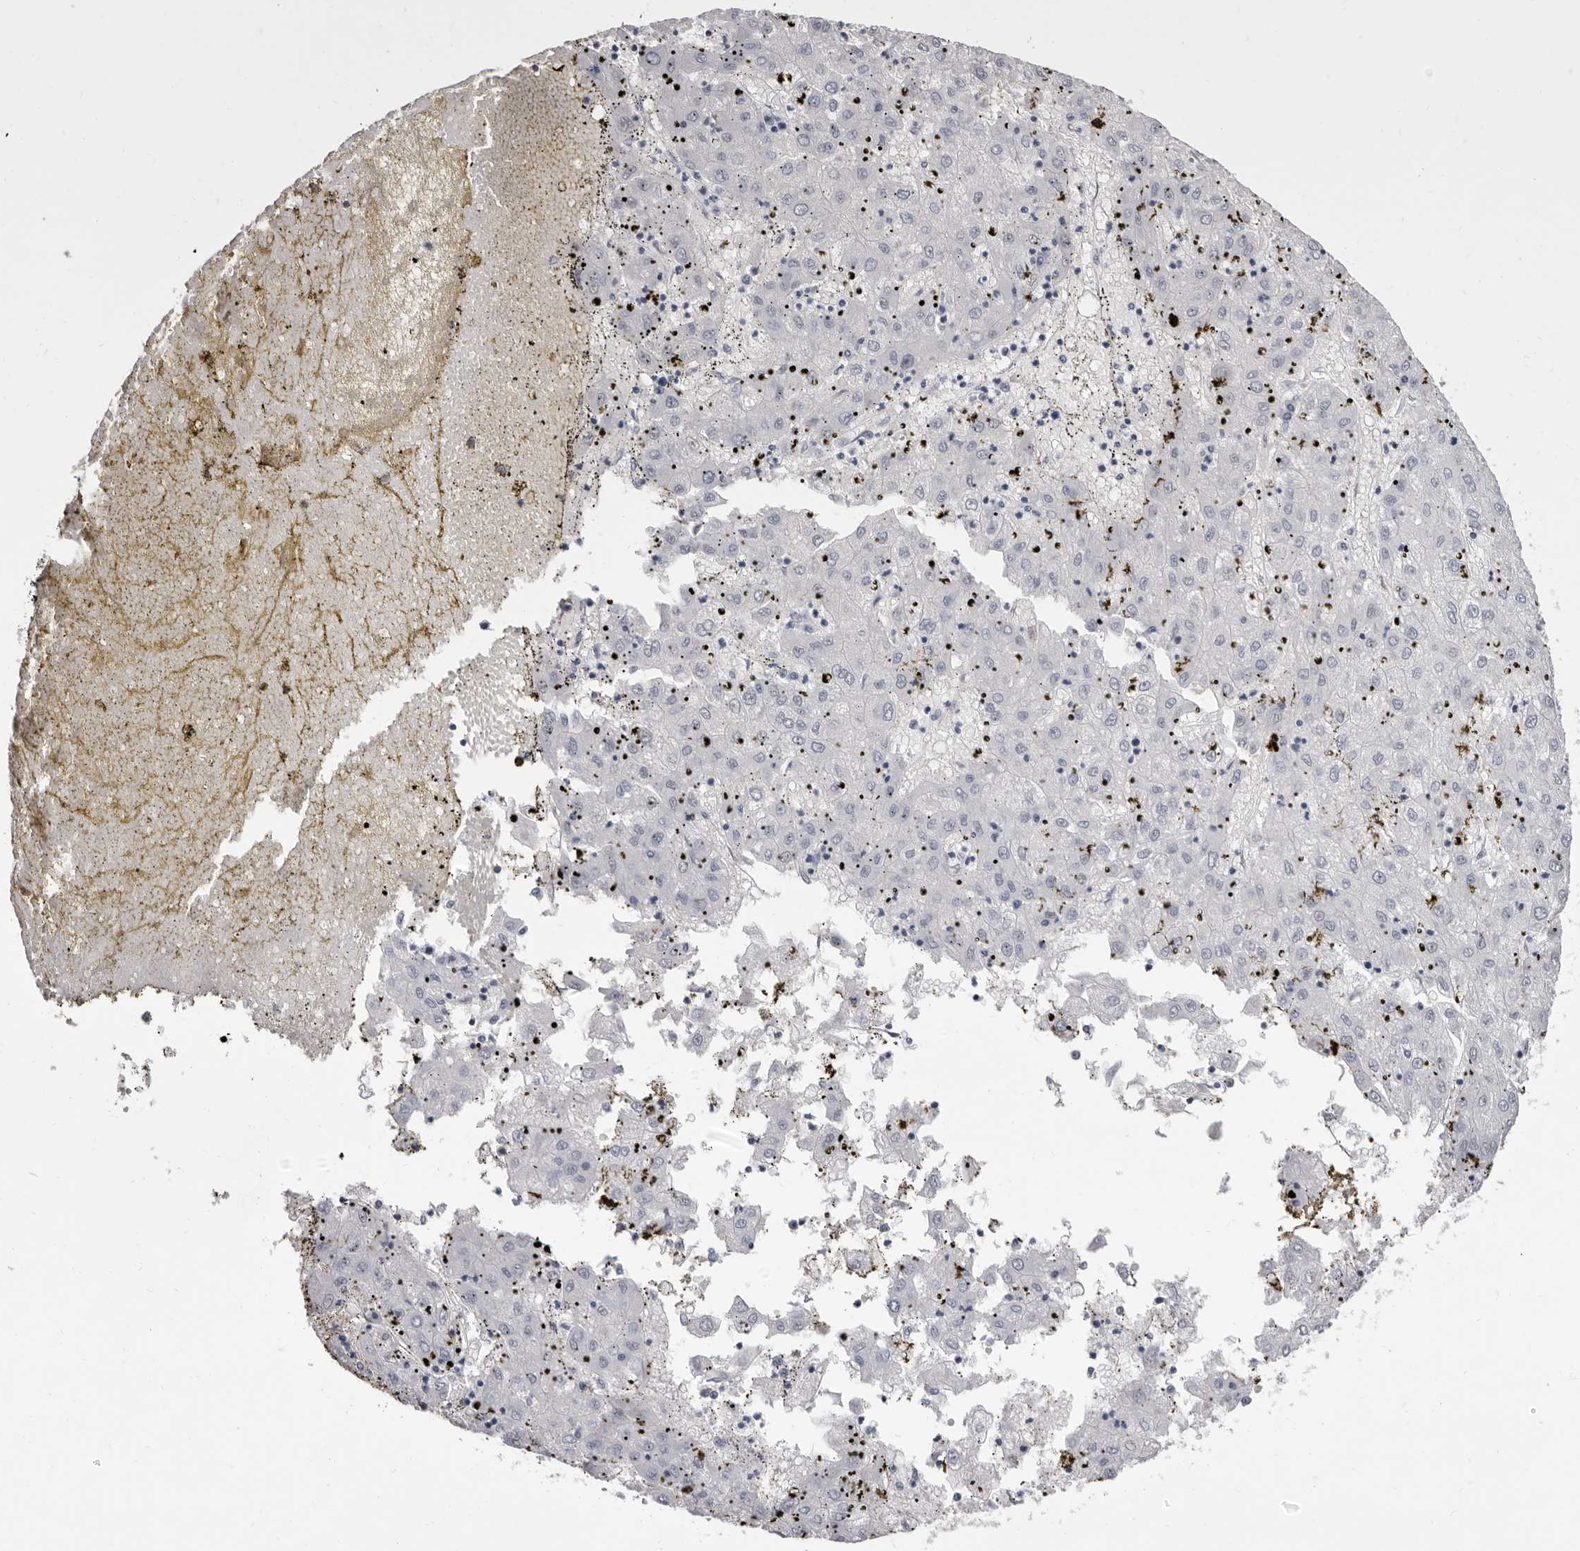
{"staining": {"intensity": "negative", "quantity": "none", "location": "none"}, "tissue": "liver cancer", "cell_type": "Tumor cells", "image_type": "cancer", "snomed": [{"axis": "morphology", "description": "Carcinoma, Hepatocellular, NOS"}, {"axis": "topography", "description": "Liver"}], "caption": "Histopathology image shows no protein expression in tumor cells of liver cancer tissue.", "gene": "ZNF326", "patient": {"sex": "male", "age": 72}}